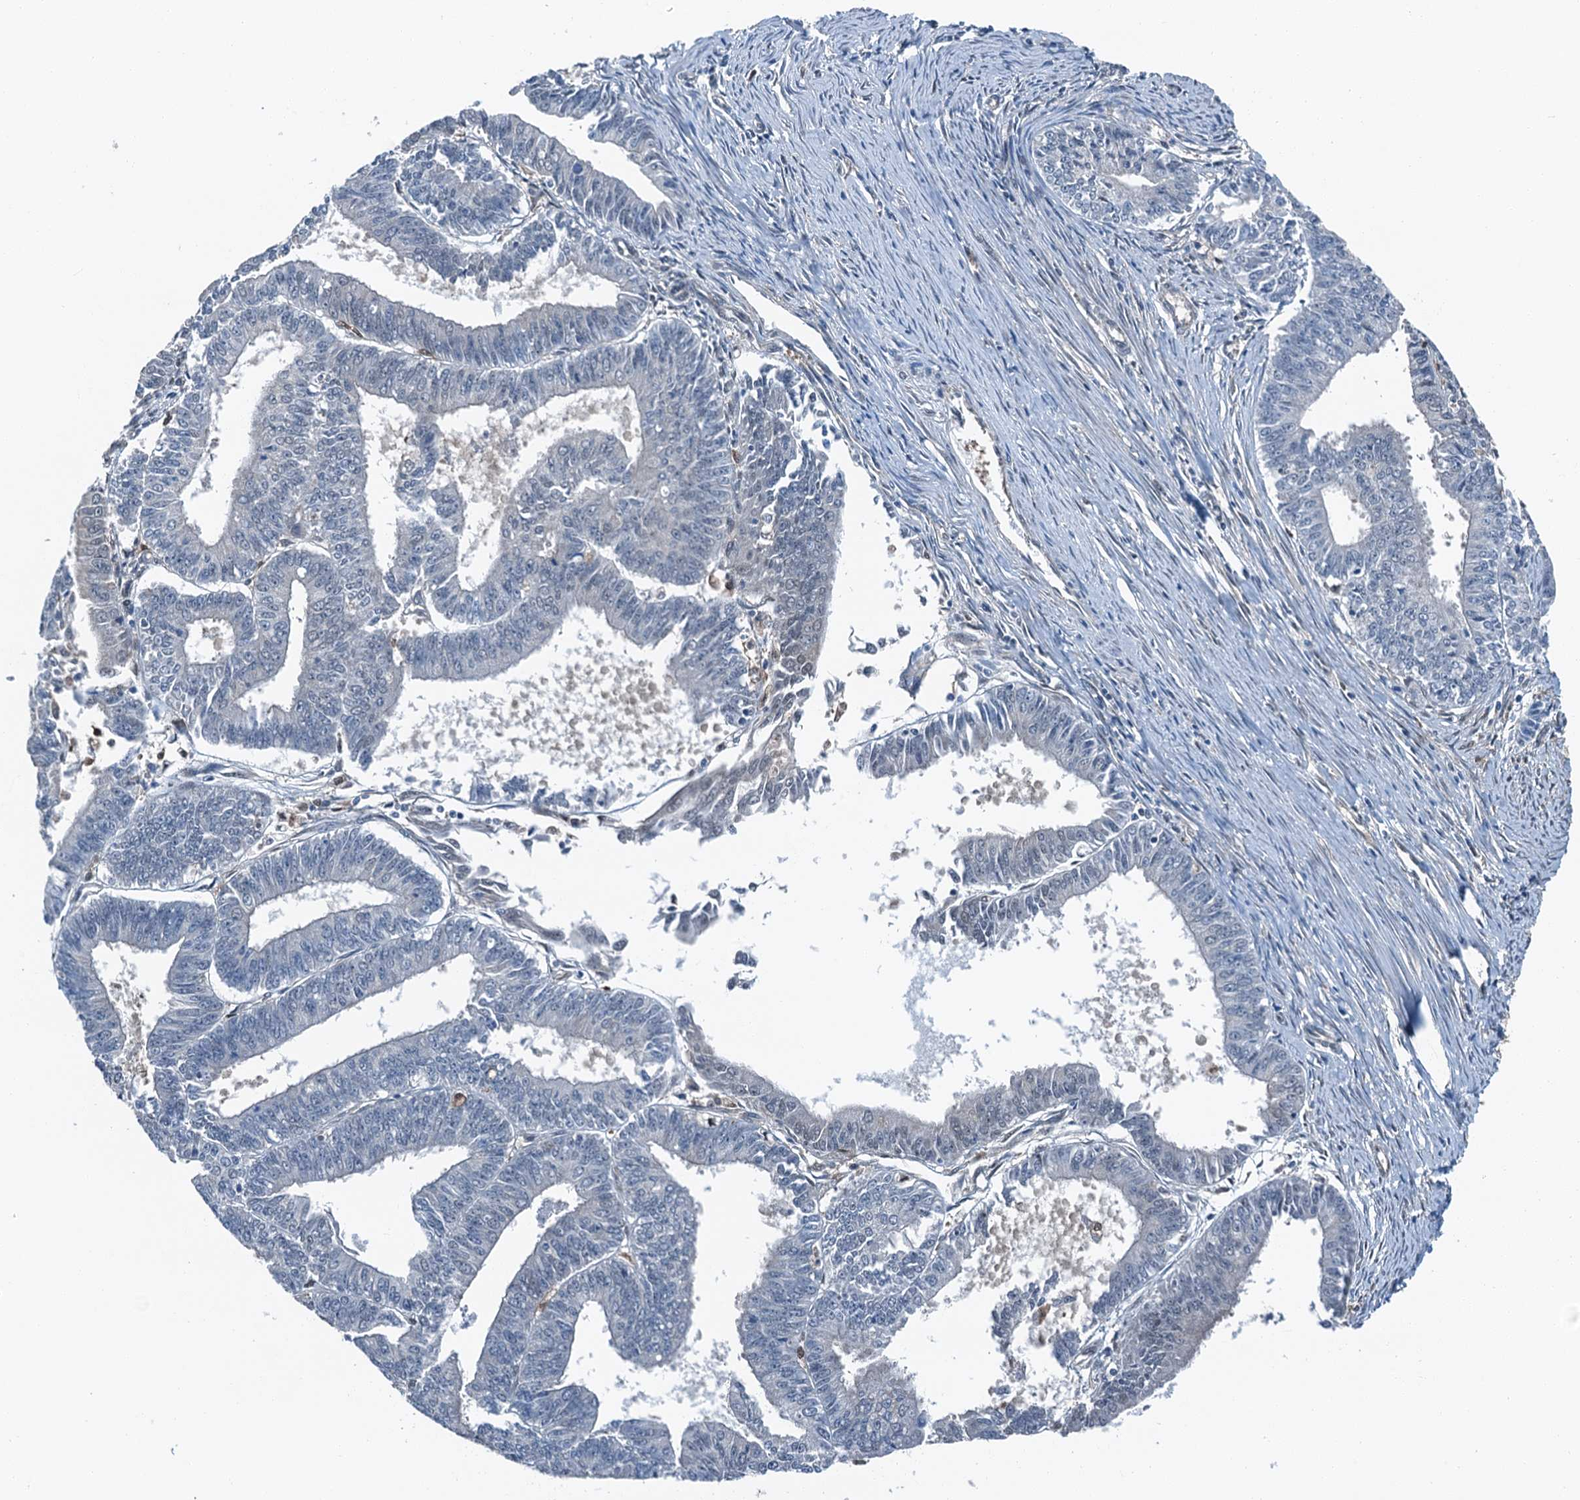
{"staining": {"intensity": "negative", "quantity": "none", "location": "none"}, "tissue": "endometrial cancer", "cell_type": "Tumor cells", "image_type": "cancer", "snomed": [{"axis": "morphology", "description": "Adenocarcinoma, NOS"}, {"axis": "topography", "description": "Endometrium"}], "caption": "Immunohistochemical staining of human endometrial cancer (adenocarcinoma) reveals no significant staining in tumor cells.", "gene": "RNH1", "patient": {"sex": "female", "age": 73}}